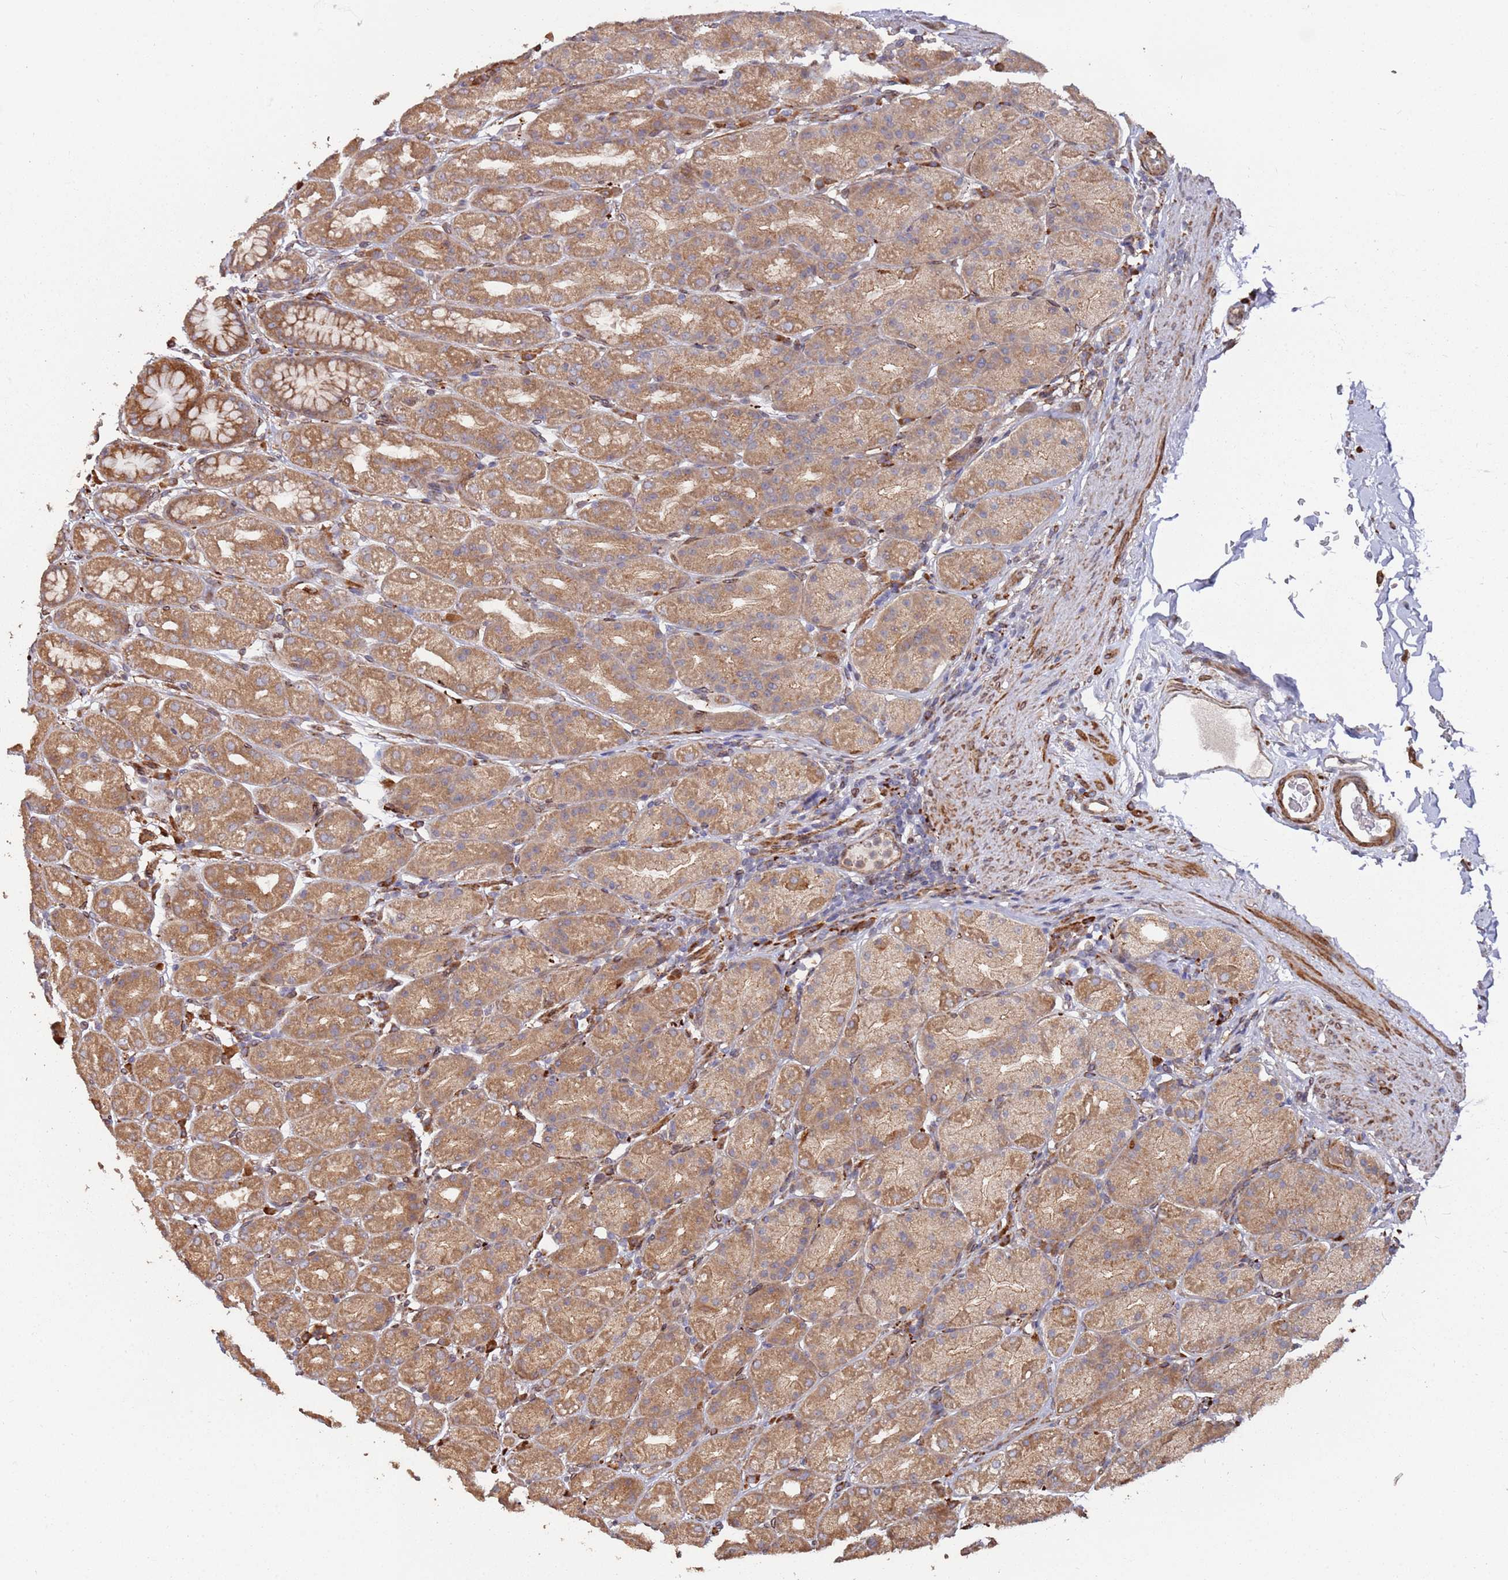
{"staining": {"intensity": "moderate", "quantity": ">75%", "location": "cytoplasmic/membranous"}, "tissue": "stomach", "cell_type": "Glandular cells", "image_type": "normal", "snomed": [{"axis": "morphology", "description": "Normal tissue, NOS"}, {"axis": "topography", "description": "Stomach, upper"}], "caption": "Brown immunohistochemical staining in unremarkable stomach shows moderate cytoplasmic/membranous positivity in approximately >75% of glandular cells. The staining was performed using DAB (3,3'-diaminobenzidine) to visualize the protein expression in brown, while the nuclei were stained in blue with hematoxylin (Magnification: 20x).", "gene": "LACC1", "patient": {"sex": "male", "age": 68}}